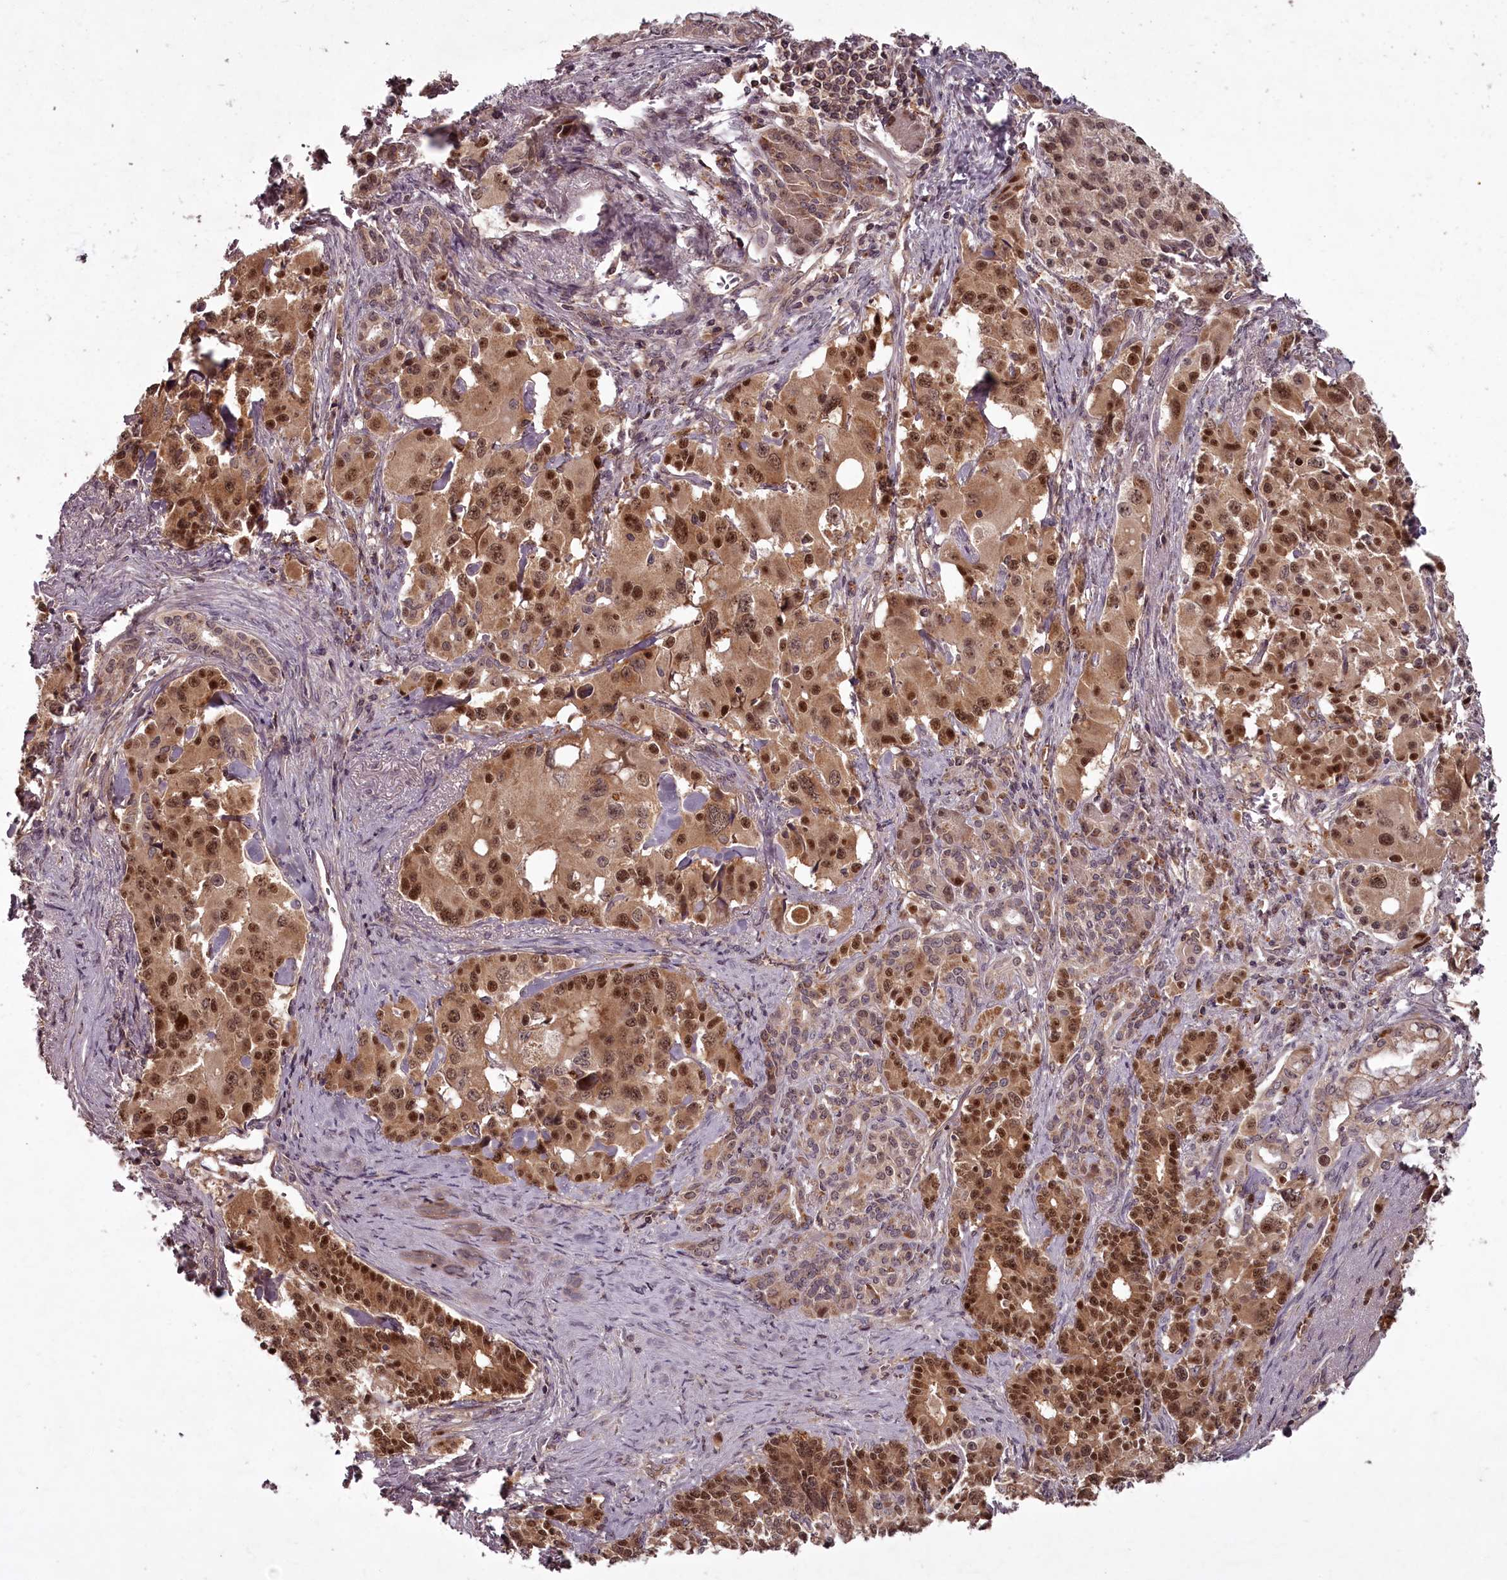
{"staining": {"intensity": "moderate", "quantity": ">75%", "location": "cytoplasmic/membranous,nuclear"}, "tissue": "pancreatic cancer", "cell_type": "Tumor cells", "image_type": "cancer", "snomed": [{"axis": "morphology", "description": "Adenocarcinoma, NOS"}, {"axis": "topography", "description": "Pancreas"}], "caption": "A high-resolution micrograph shows immunohistochemistry (IHC) staining of pancreatic adenocarcinoma, which reveals moderate cytoplasmic/membranous and nuclear staining in about >75% of tumor cells.", "gene": "PCBP2", "patient": {"sex": "female", "age": 74}}